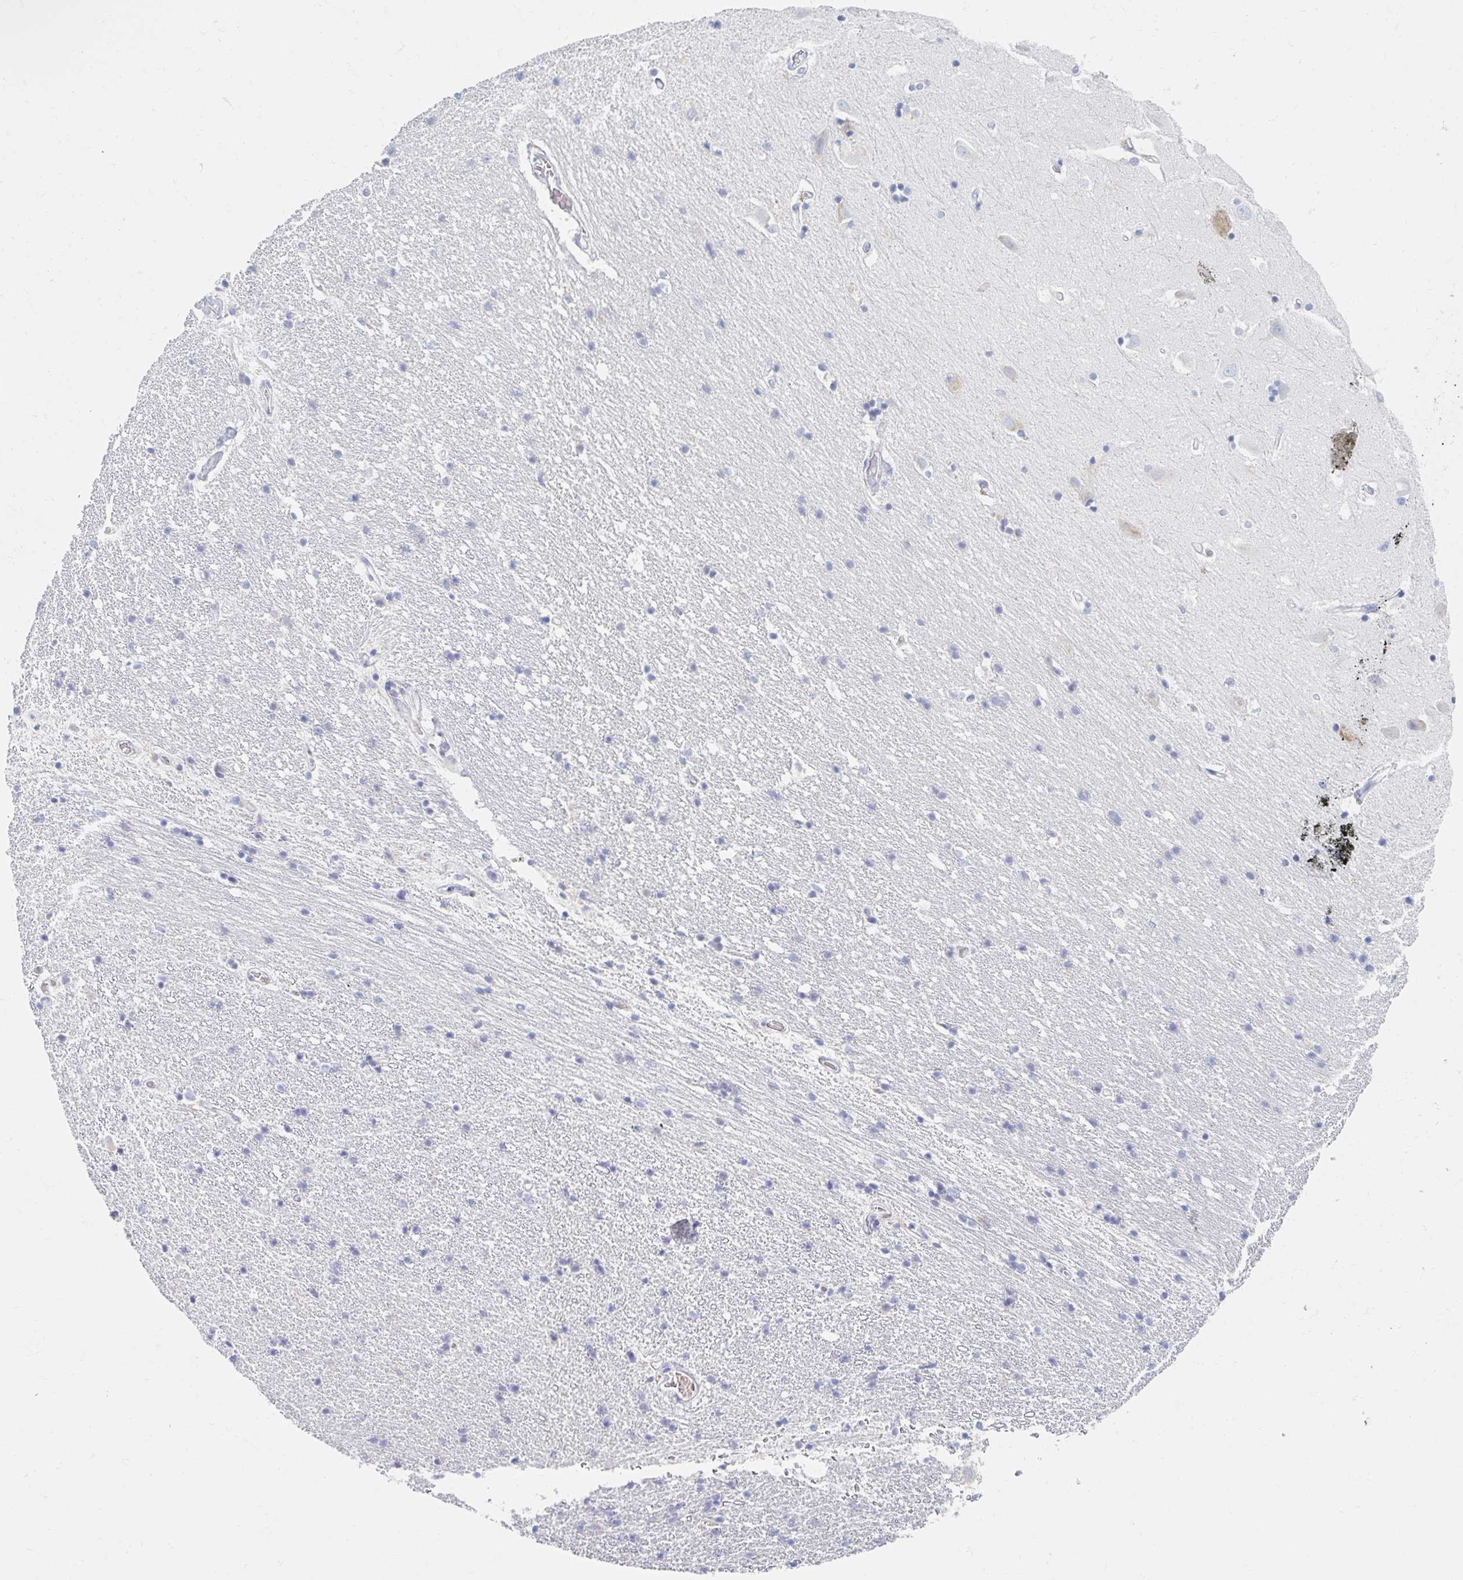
{"staining": {"intensity": "negative", "quantity": "none", "location": "none"}, "tissue": "hippocampus", "cell_type": "Glial cells", "image_type": "normal", "snomed": [{"axis": "morphology", "description": "Normal tissue, NOS"}, {"axis": "topography", "description": "Hippocampus"}], "caption": "Micrograph shows no protein expression in glial cells of unremarkable hippocampus. (DAB immunohistochemistry (IHC), high magnification).", "gene": "MYLK2", "patient": {"sex": "male", "age": 63}}